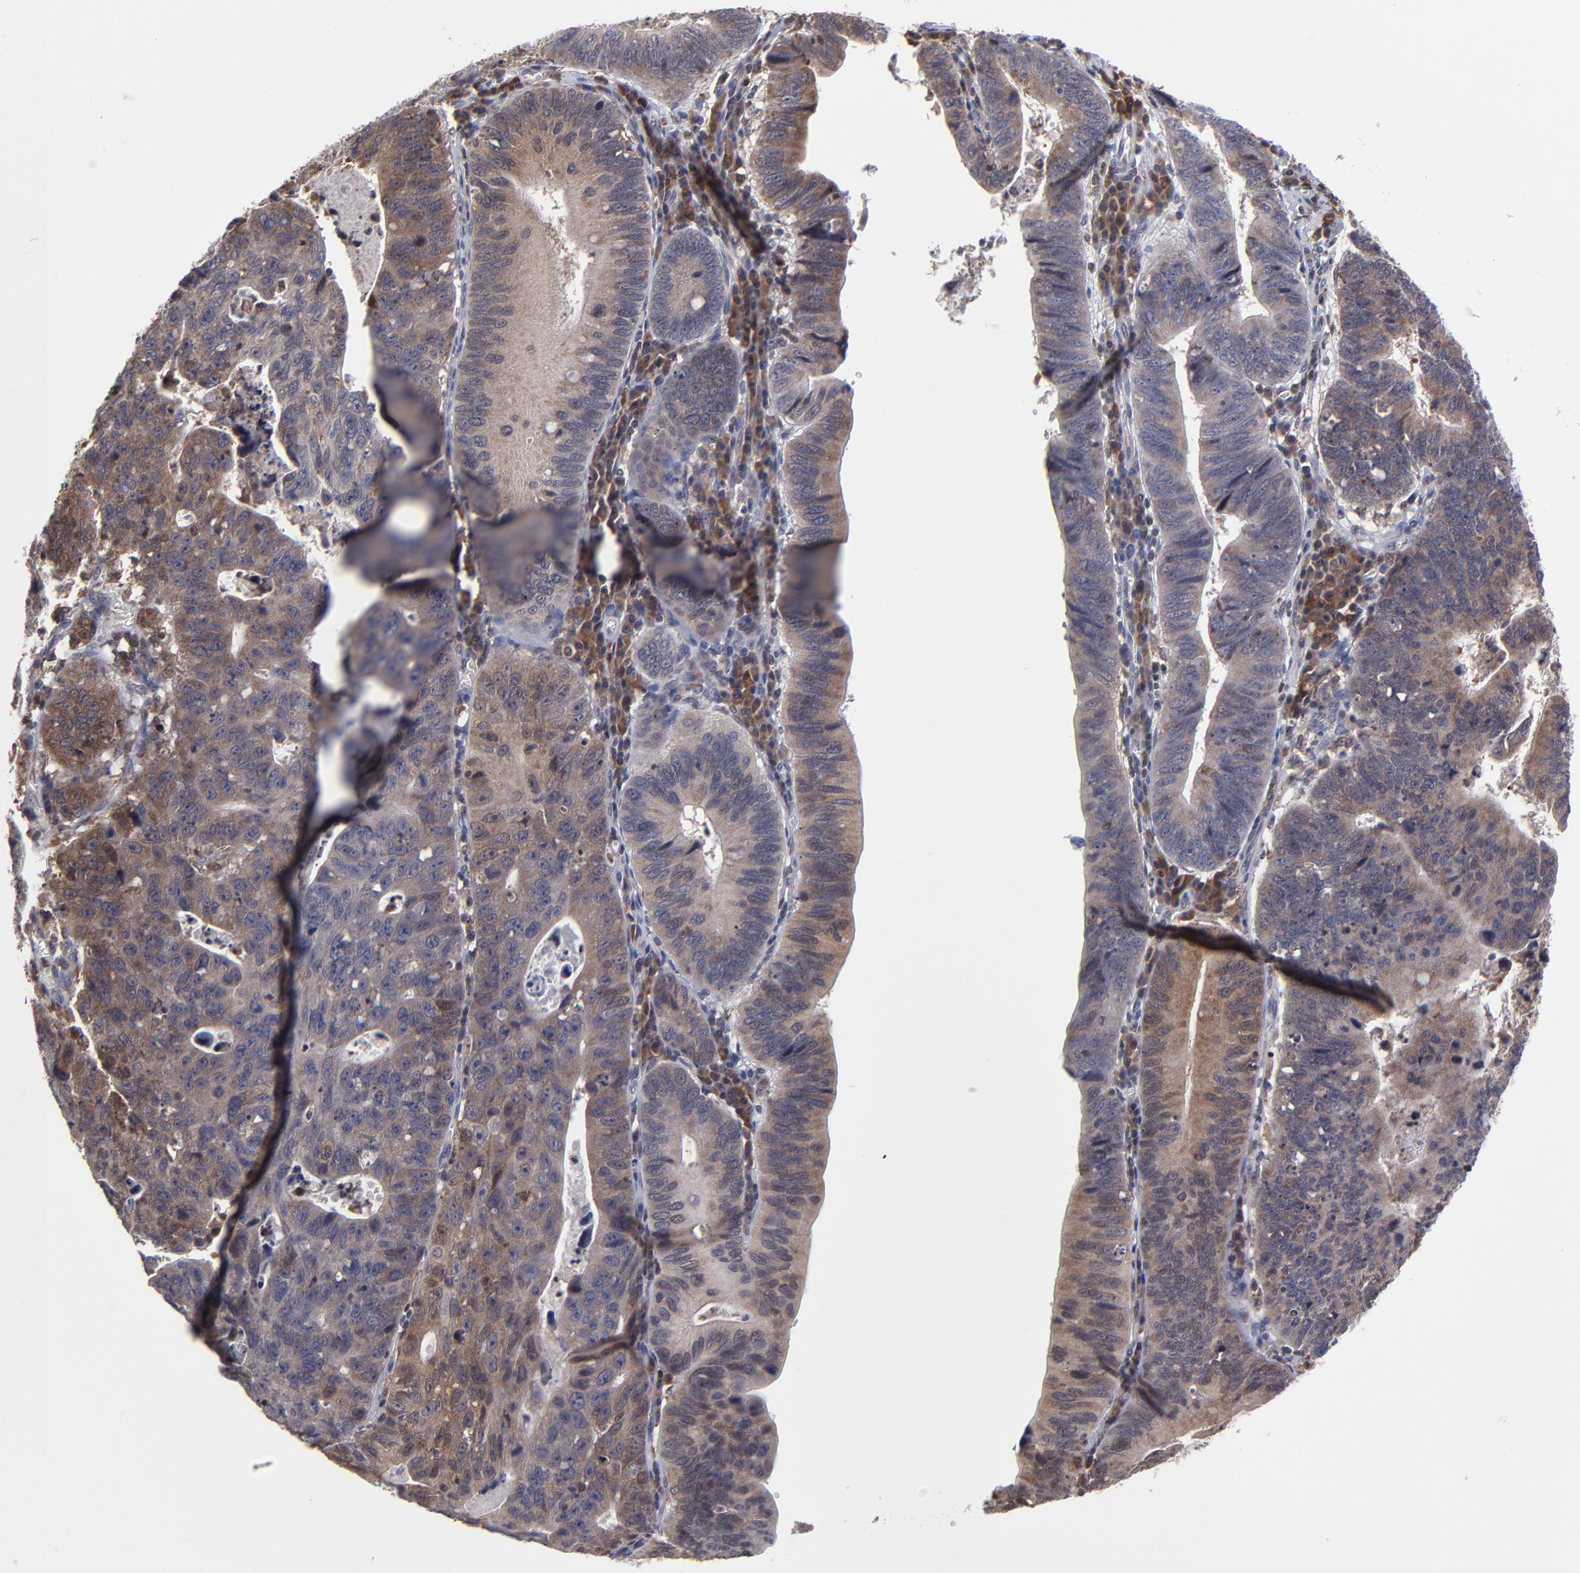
{"staining": {"intensity": "moderate", "quantity": "25%-75%", "location": "cytoplasmic/membranous"}, "tissue": "stomach cancer", "cell_type": "Tumor cells", "image_type": "cancer", "snomed": [{"axis": "morphology", "description": "Adenocarcinoma, NOS"}, {"axis": "topography", "description": "Stomach"}], "caption": "High-power microscopy captured an IHC image of stomach adenocarcinoma, revealing moderate cytoplasmic/membranous expression in approximately 25%-75% of tumor cells. The protein of interest is shown in brown color, while the nuclei are stained blue.", "gene": "UBE2L6", "patient": {"sex": "male", "age": 59}}